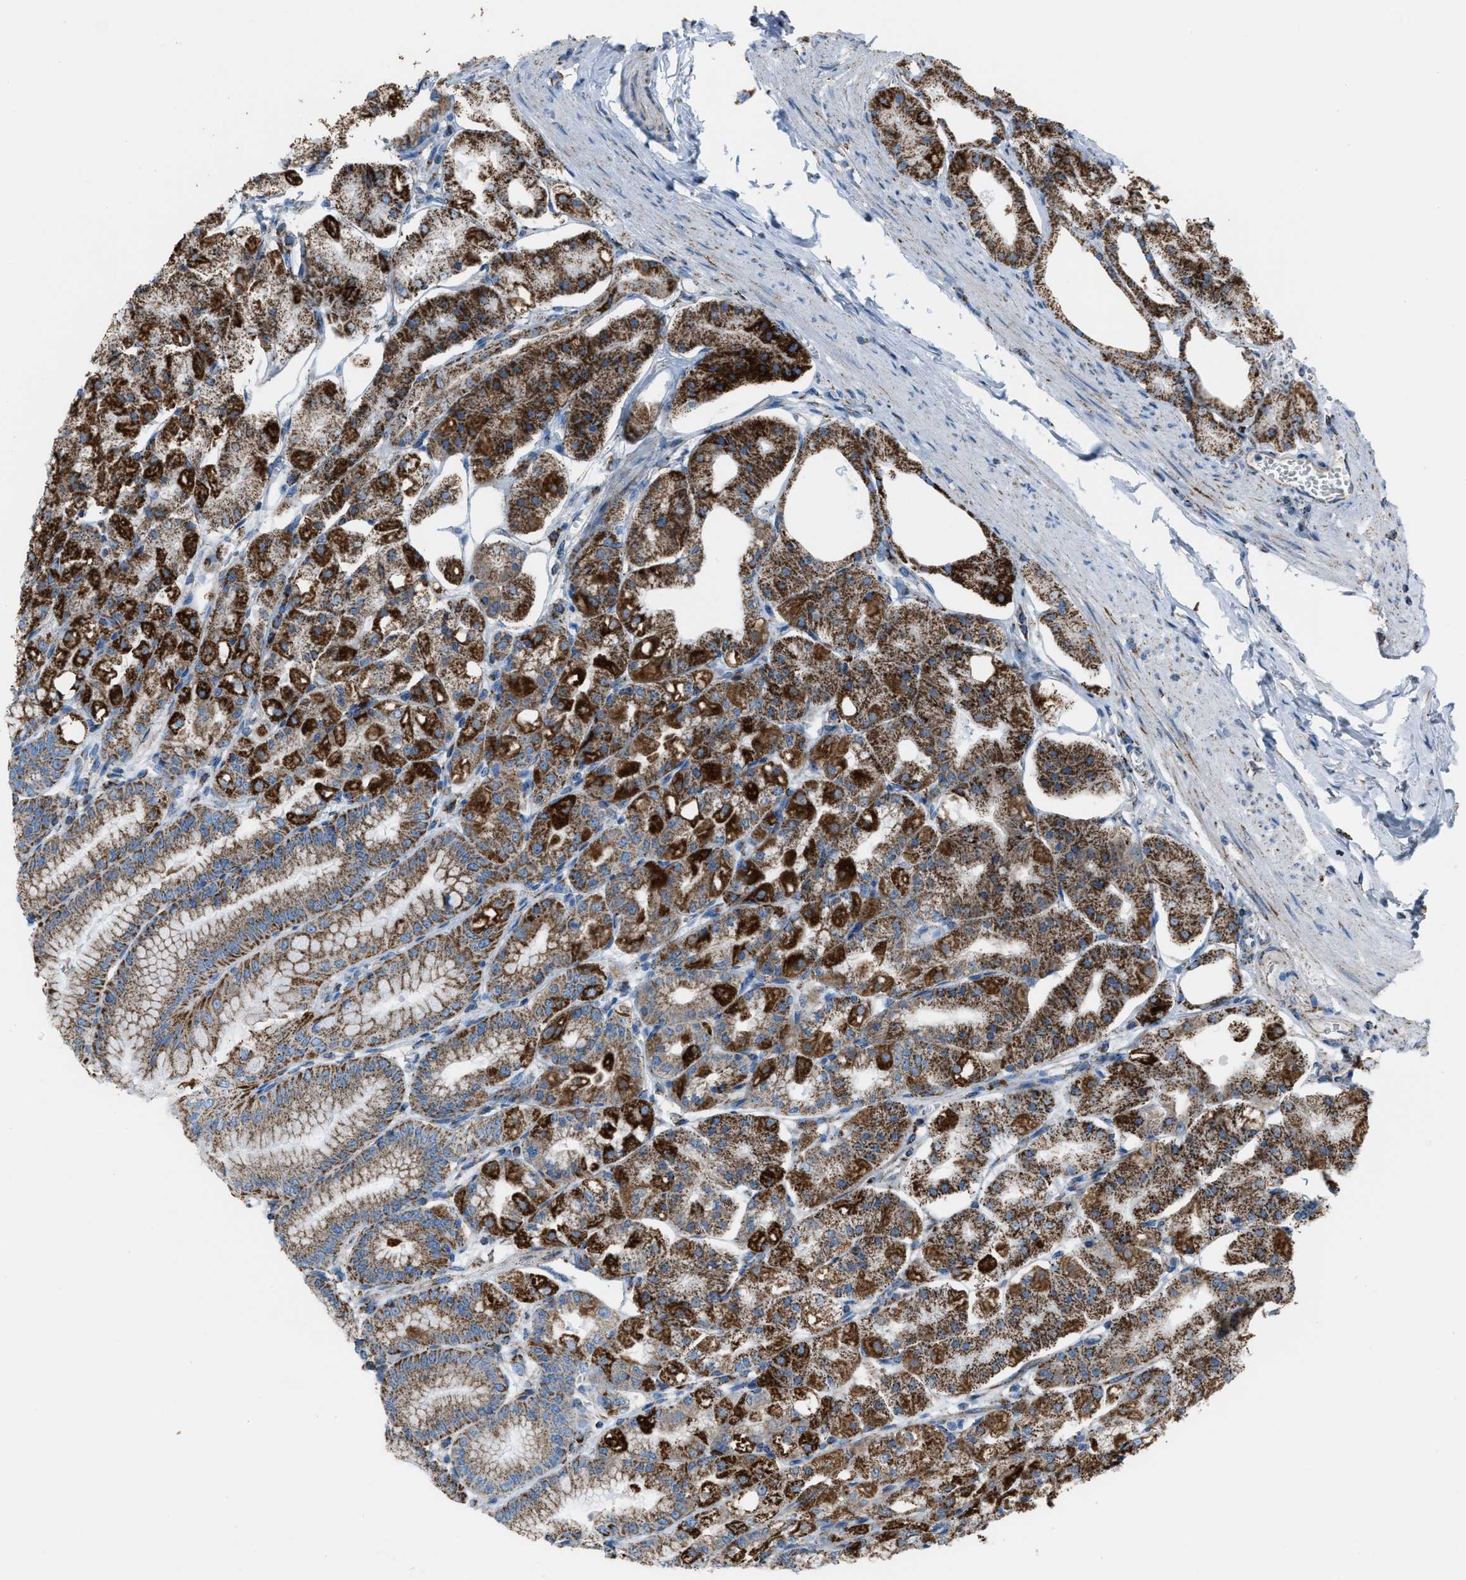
{"staining": {"intensity": "strong", "quantity": ">75%", "location": "cytoplasmic/membranous"}, "tissue": "stomach", "cell_type": "Glandular cells", "image_type": "normal", "snomed": [{"axis": "morphology", "description": "Normal tissue, NOS"}, {"axis": "topography", "description": "Stomach, lower"}], "caption": "A photomicrograph of human stomach stained for a protein demonstrates strong cytoplasmic/membranous brown staining in glandular cells. (Stains: DAB in brown, nuclei in blue, Microscopy: brightfield microscopy at high magnification).", "gene": "MDH2", "patient": {"sex": "male", "age": 71}}